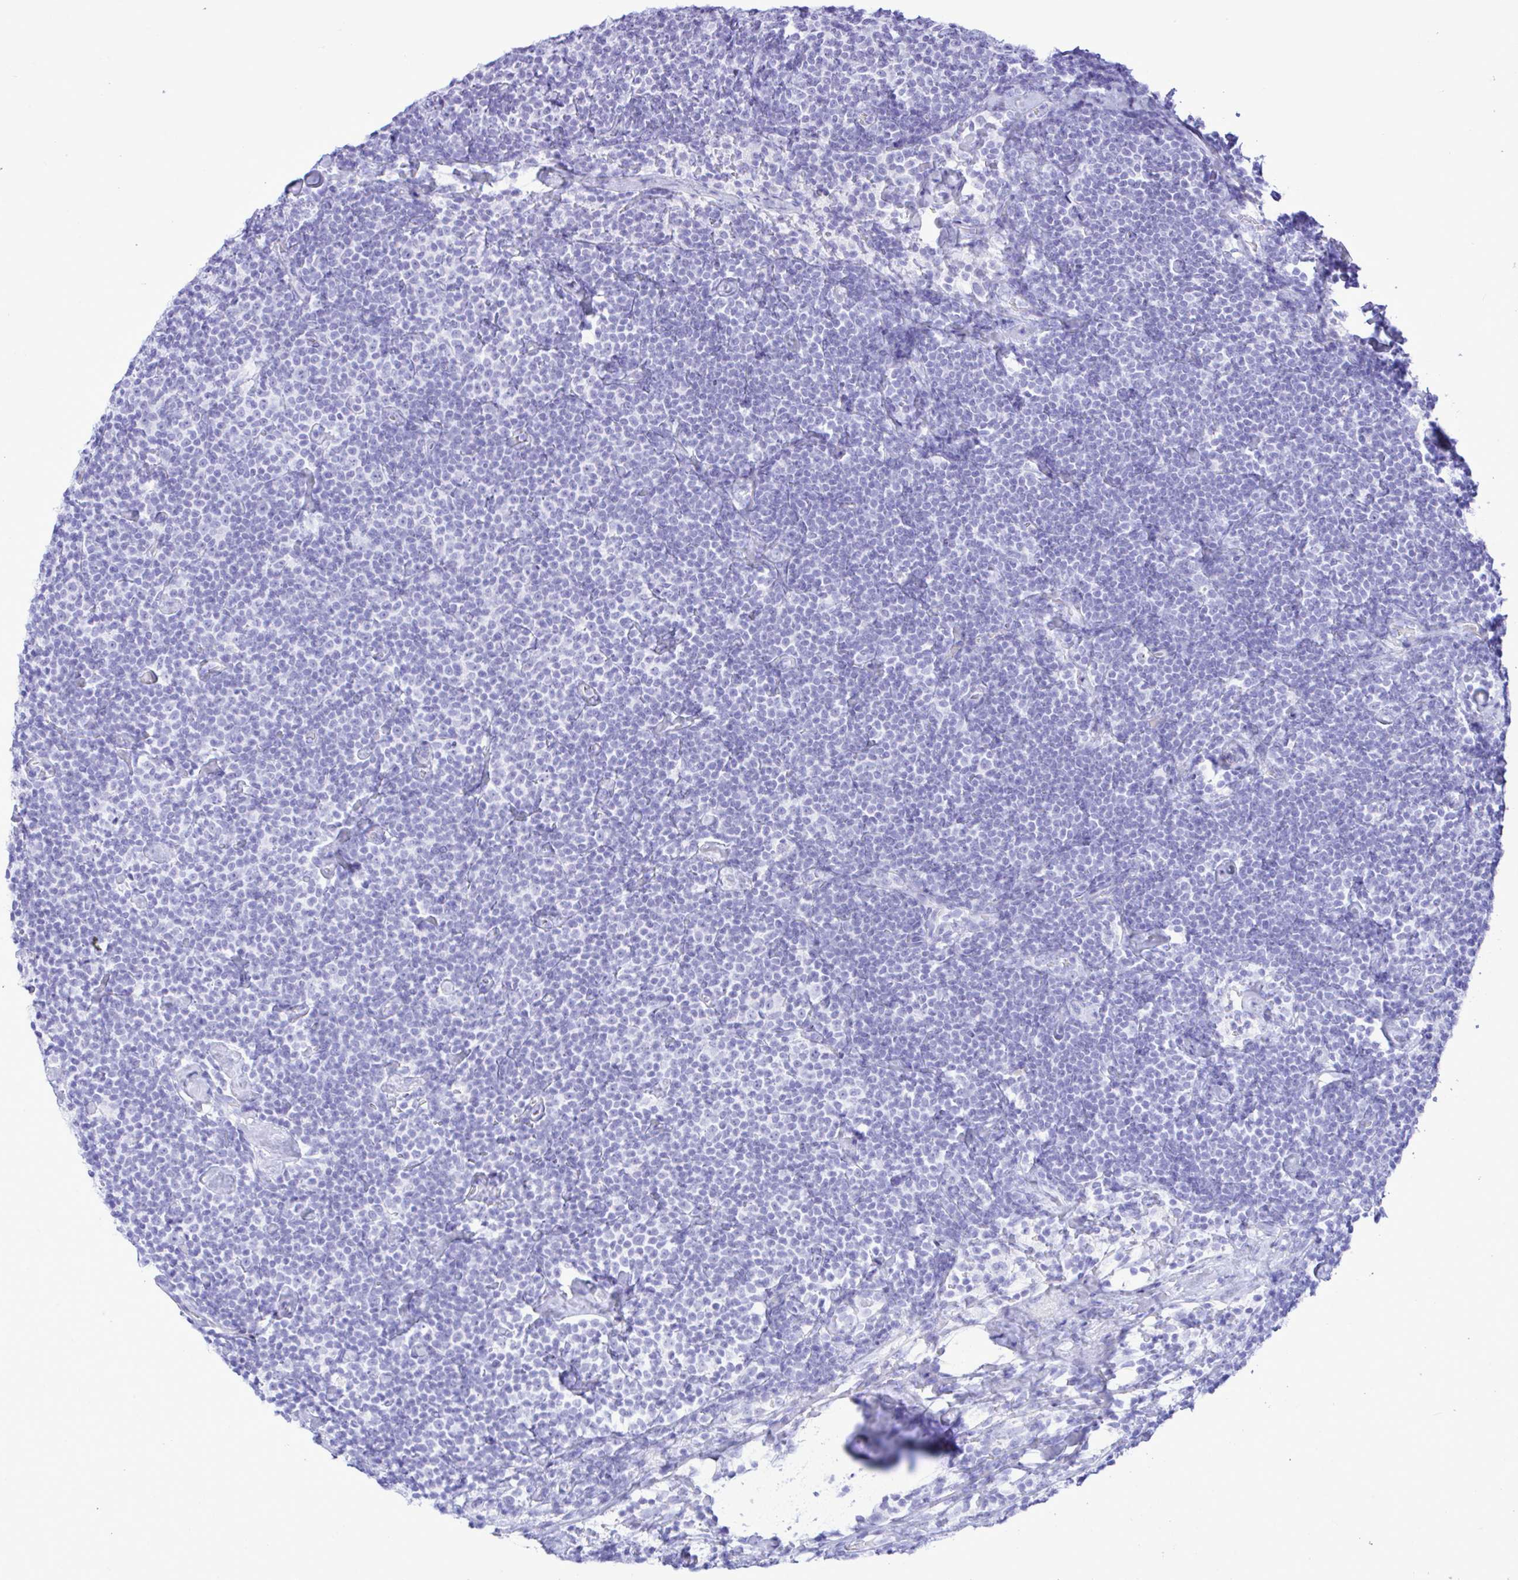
{"staining": {"intensity": "negative", "quantity": "none", "location": "none"}, "tissue": "lymphoma", "cell_type": "Tumor cells", "image_type": "cancer", "snomed": [{"axis": "morphology", "description": "Malignant lymphoma, non-Hodgkin's type, Low grade"}, {"axis": "topography", "description": "Lymph node"}], "caption": "This is an immunohistochemistry image of human lymphoma. There is no staining in tumor cells.", "gene": "SELENOV", "patient": {"sex": "male", "age": 81}}